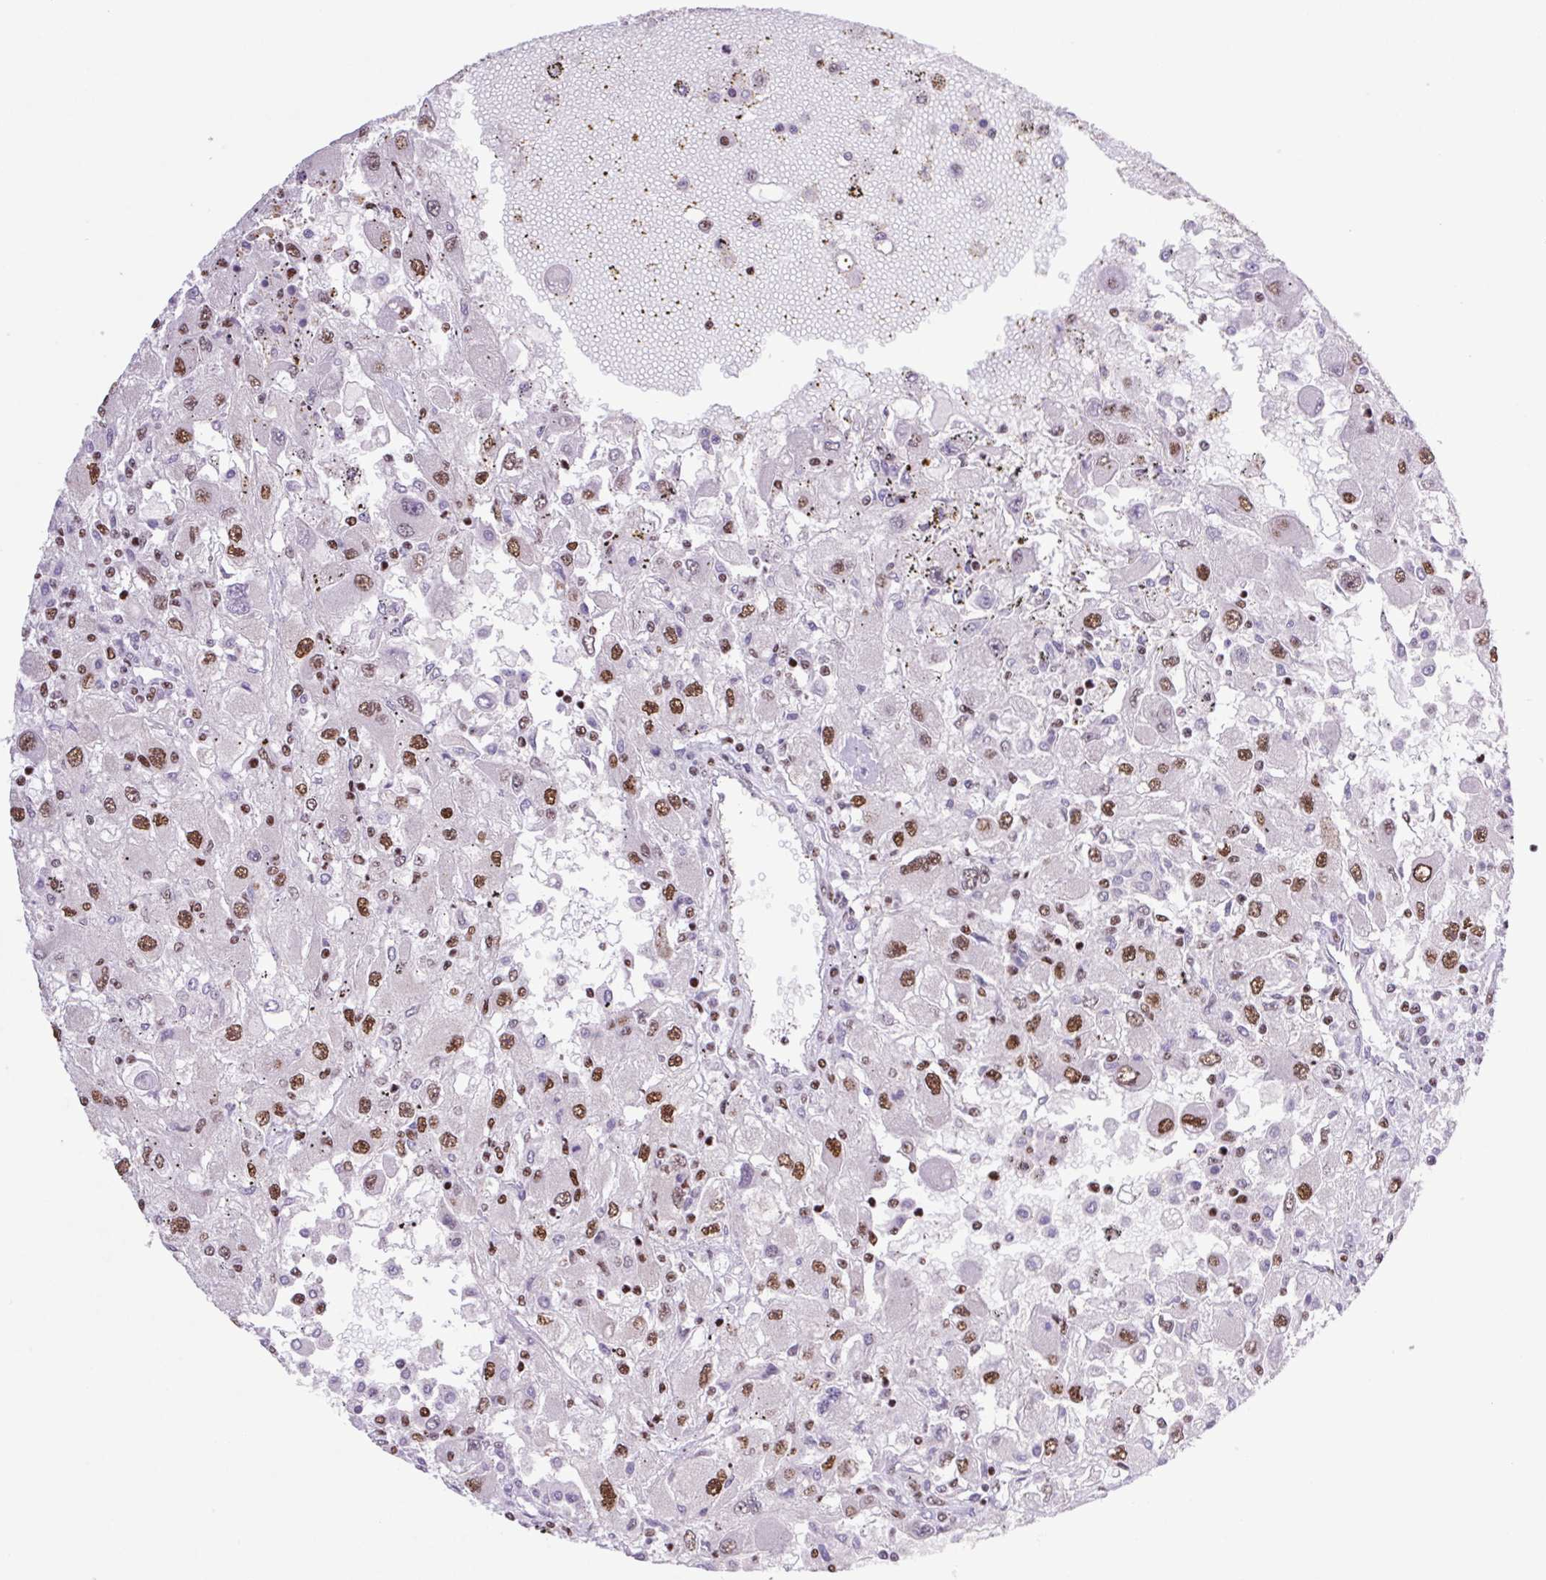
{"staining": {"intensity": "strong", "quantity": "25%-75%", "location": "nuclear"}, "tissue": "renal cancer", "cell_type": "Tumor cells", "image_type": "cancer", "snomed": [{"axis": "morphology", "description": "Adenocarcinoma, NOS"}, {"axis": "topography", "description": "Kidney"}], "caption": "DAB immunohistochemical staining of renal adenocarcinoma exhibits strong nuclear protein expression in approximately 25%-75% of tumor cells. (Brightfield microscopy of DAB IHC at high magnification).", "gene": "LDLRAD4", "patient": {"sex": "female", "age": 67}}